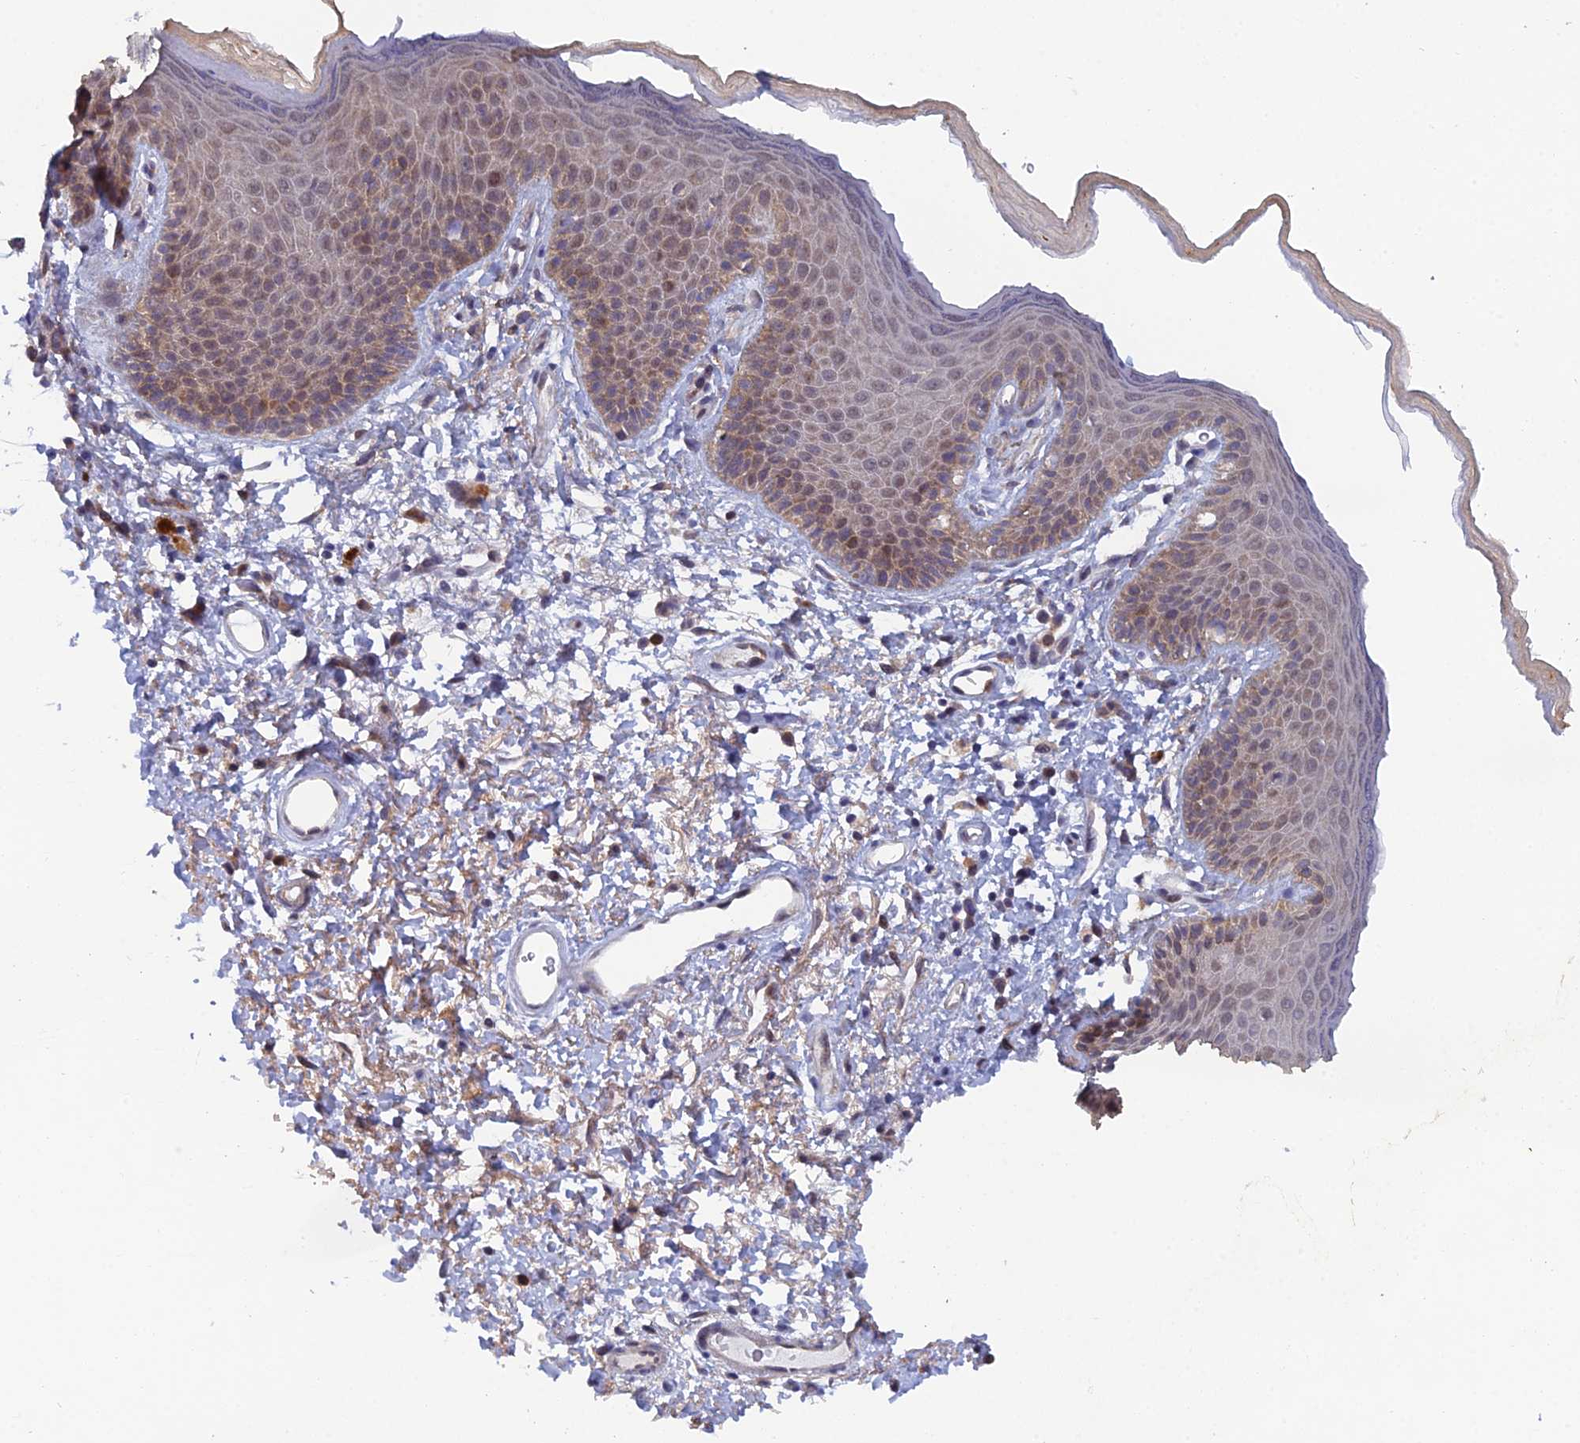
{"staining": {"intensity": "weak", "quantity": "25%-75%", "location": "cytoplasmic/membranous"}, "tissue": "skin", "cell_type": "Epidermal cells", "image_type": "normal", "snomed": [{"axis": "morphology", "description": "Normal tissue, NOS"}, {"axis": "topography", "description": "Anal"}], "caption": "Weak cytoplasmic/membranous protein positivity is seen in approximately 25%-75% of epidermal cells in skin.", "gene": "SRA1", "patient": {"sex": "female", "age": 46}}